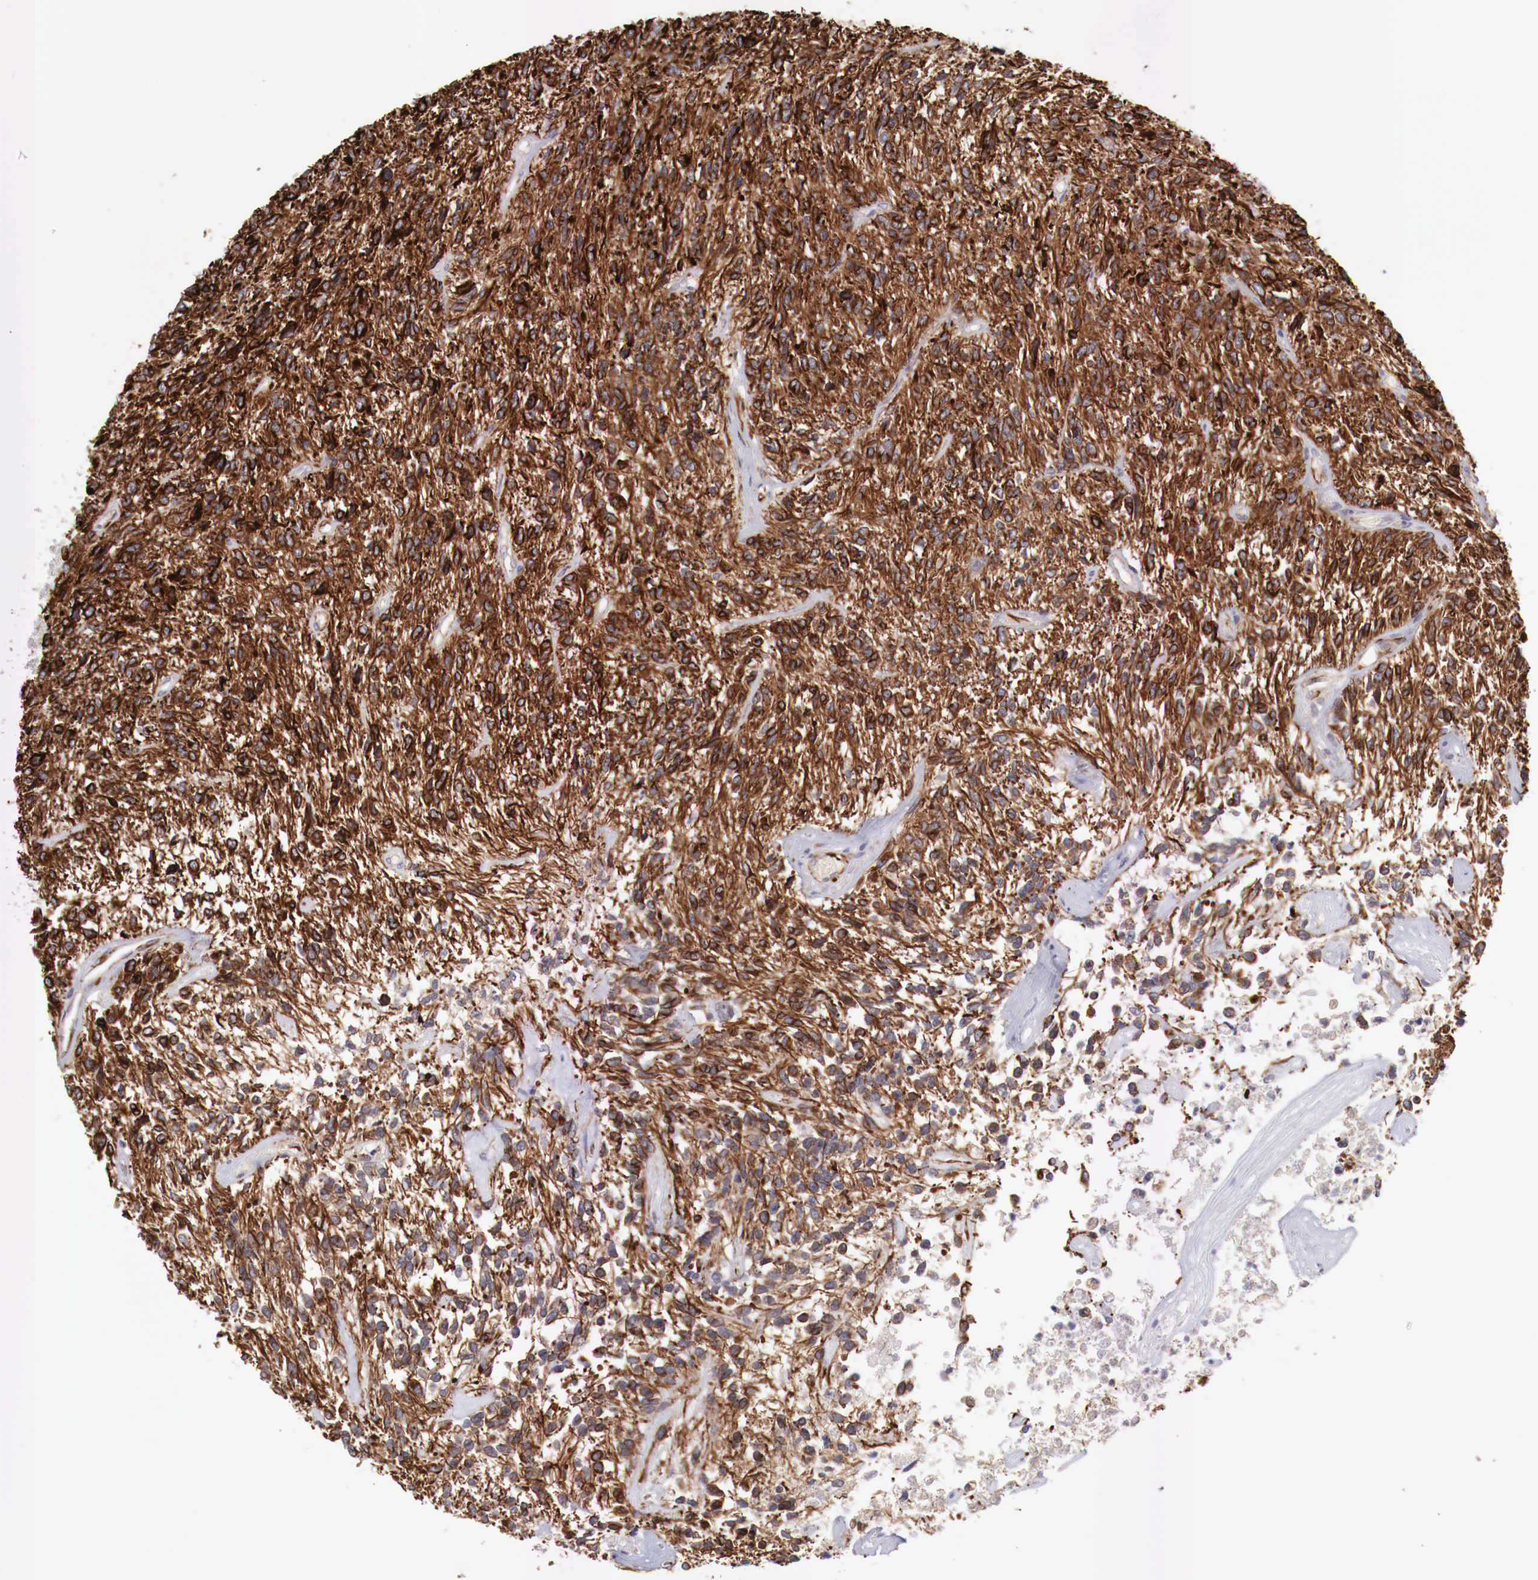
{"staining": {"intensity": "strong", "quantity": ">75%", "location": "cytoplasmic/membranous,nuclear"}, "tissue": "glioma", "cell_type": "Tumor cells", "image_type": "cancer", "snomed": [{"axis": "morphology", "description": "Glioma, malignant, High grade"}, {"axis": "topography", "description": "Brain"}], "caption": "Protein staining of malignant glioma (high-grade) tissue shows strong cytoplasmic/membranous and nuclear expression in about >75% of tumor cells.", "gene": "WT1", "patient": {"sex": "male", "age": 77}}